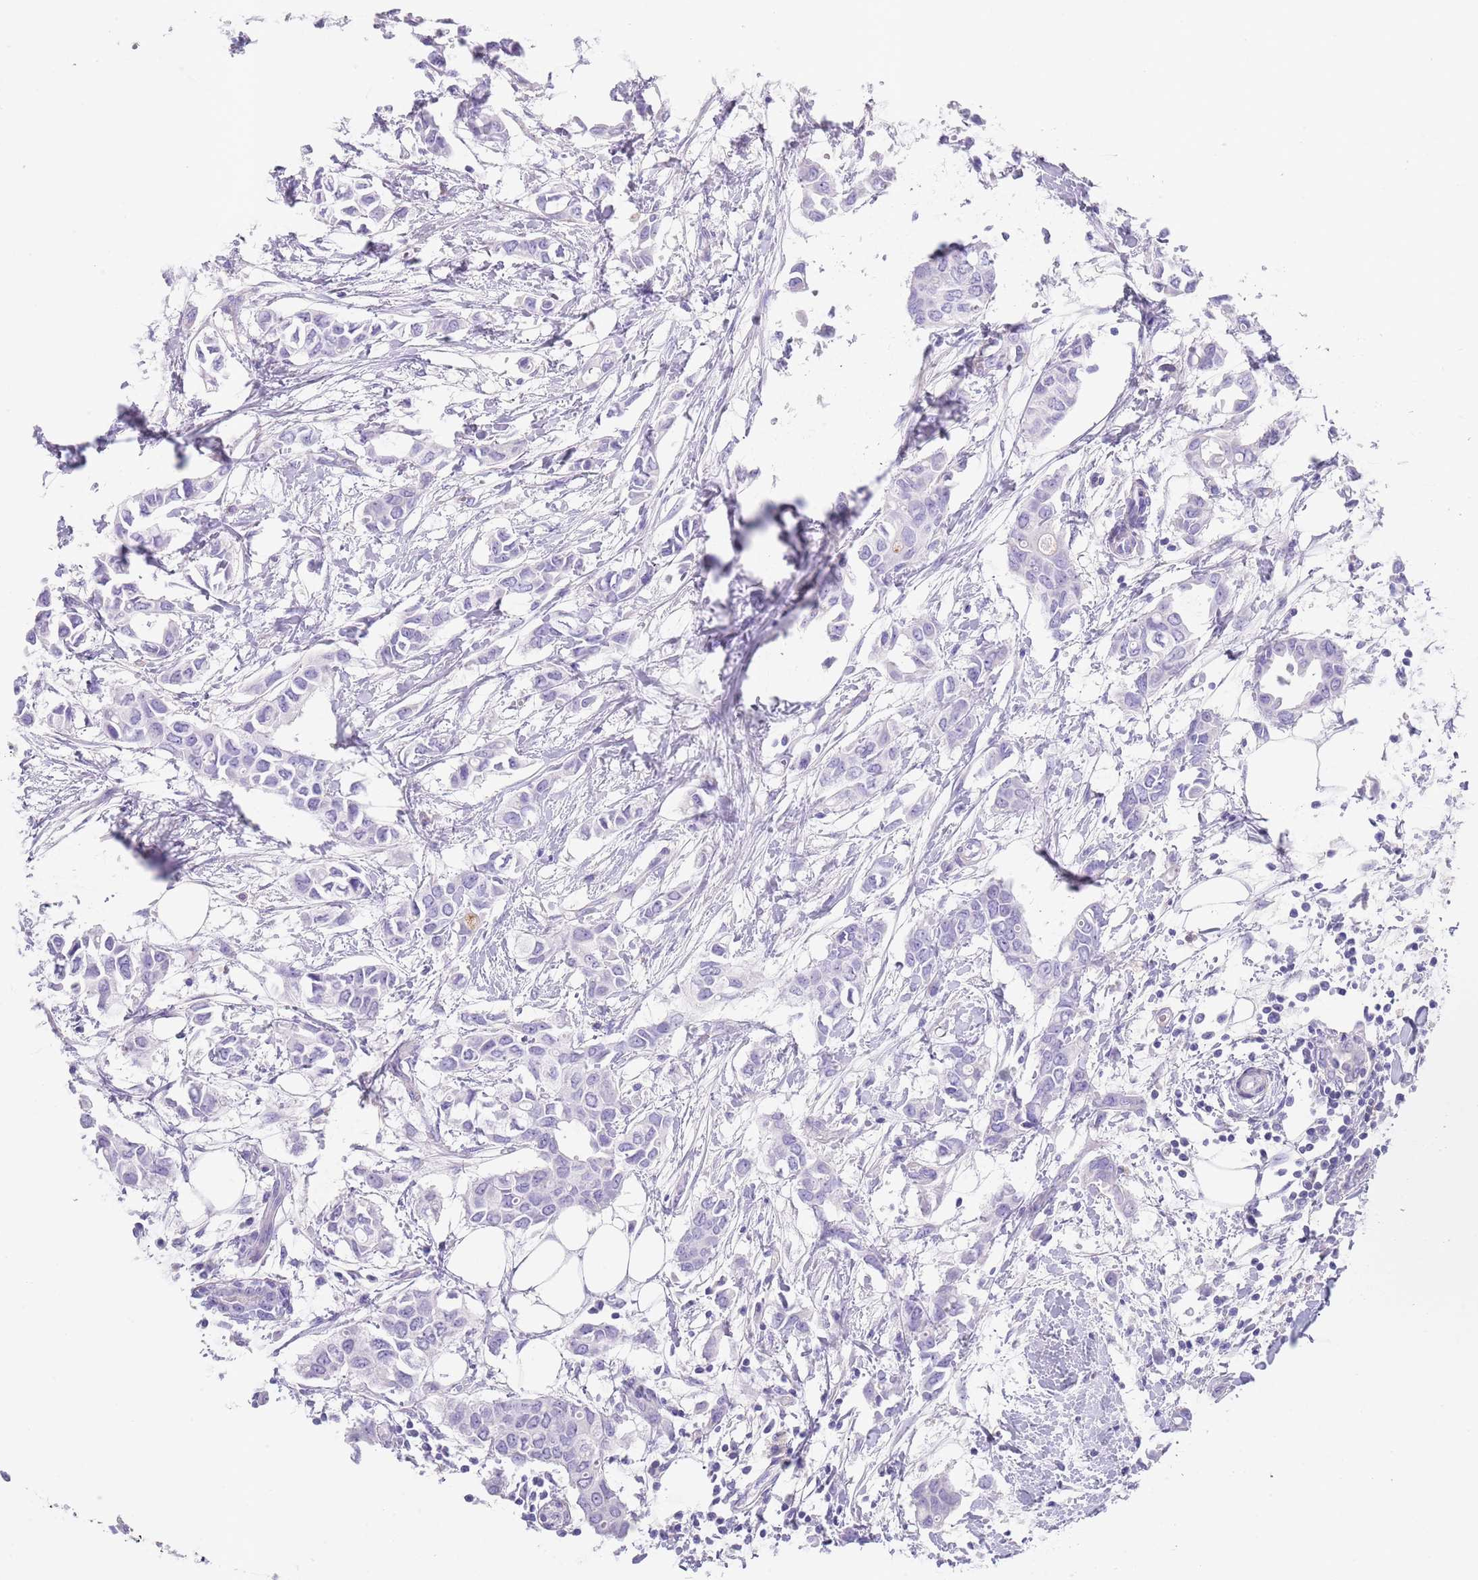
{"staining": {"intensity": "negative", "quantity": "none", "location": "none"}, "tissue": "breast cancer", "cell_type": "Tumor cells", "image_type": "cancer", "snomed": [{"axis": "morphology", "description": "Duct carcinoma"}, {"axis": "topography", "description": "Breast"}], "caption": "This is a histopathology image of immunohistochemistry staining of breast cancer, which shows no positivity in tumor cells.", "gene": "CPXM2", "patient": {"sex": "female", "age": 41}}